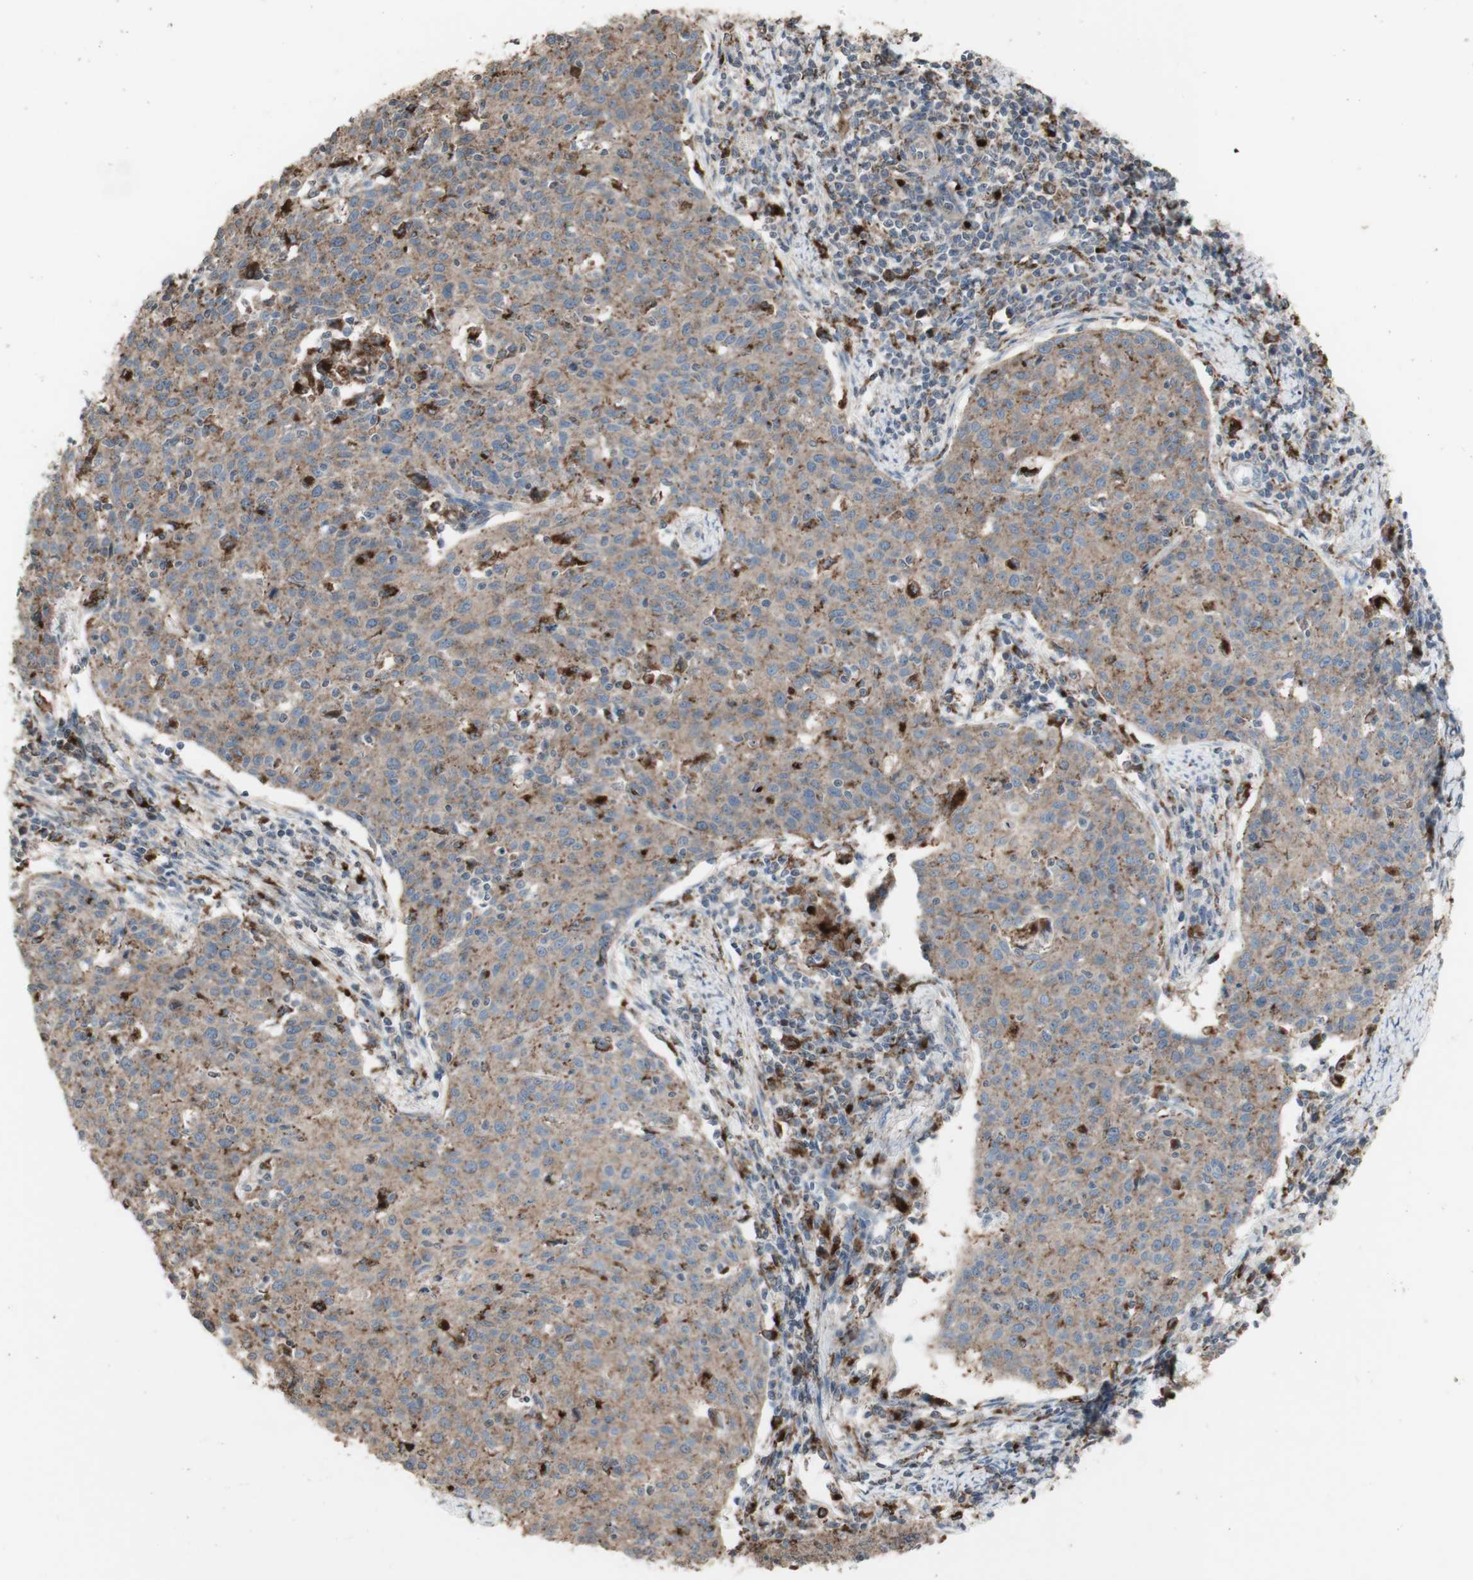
{"staining": {"intensity": "moderate", "quantity": ">75%", "location": "cytoplasmic/membranous"}, "tissue": "cervical cancer", "cell_type": "Tumor cells", "image_type": "cancer", "snomed": [{"axis": "morphology", "description": "Squamous cell carcinoma, NOS"}, {"axis": "topography", "description": "Cervix"}], "caption": "Protein staining of squamous cell carcinoma (cervical) tissue shows moderate cytoplasmic/membranous positivity in about >75% of tumor cells. Nuclei are stained in blue.", "gene": "ATP6V1E1", "patient": {"sex": "female", "age": 38}}